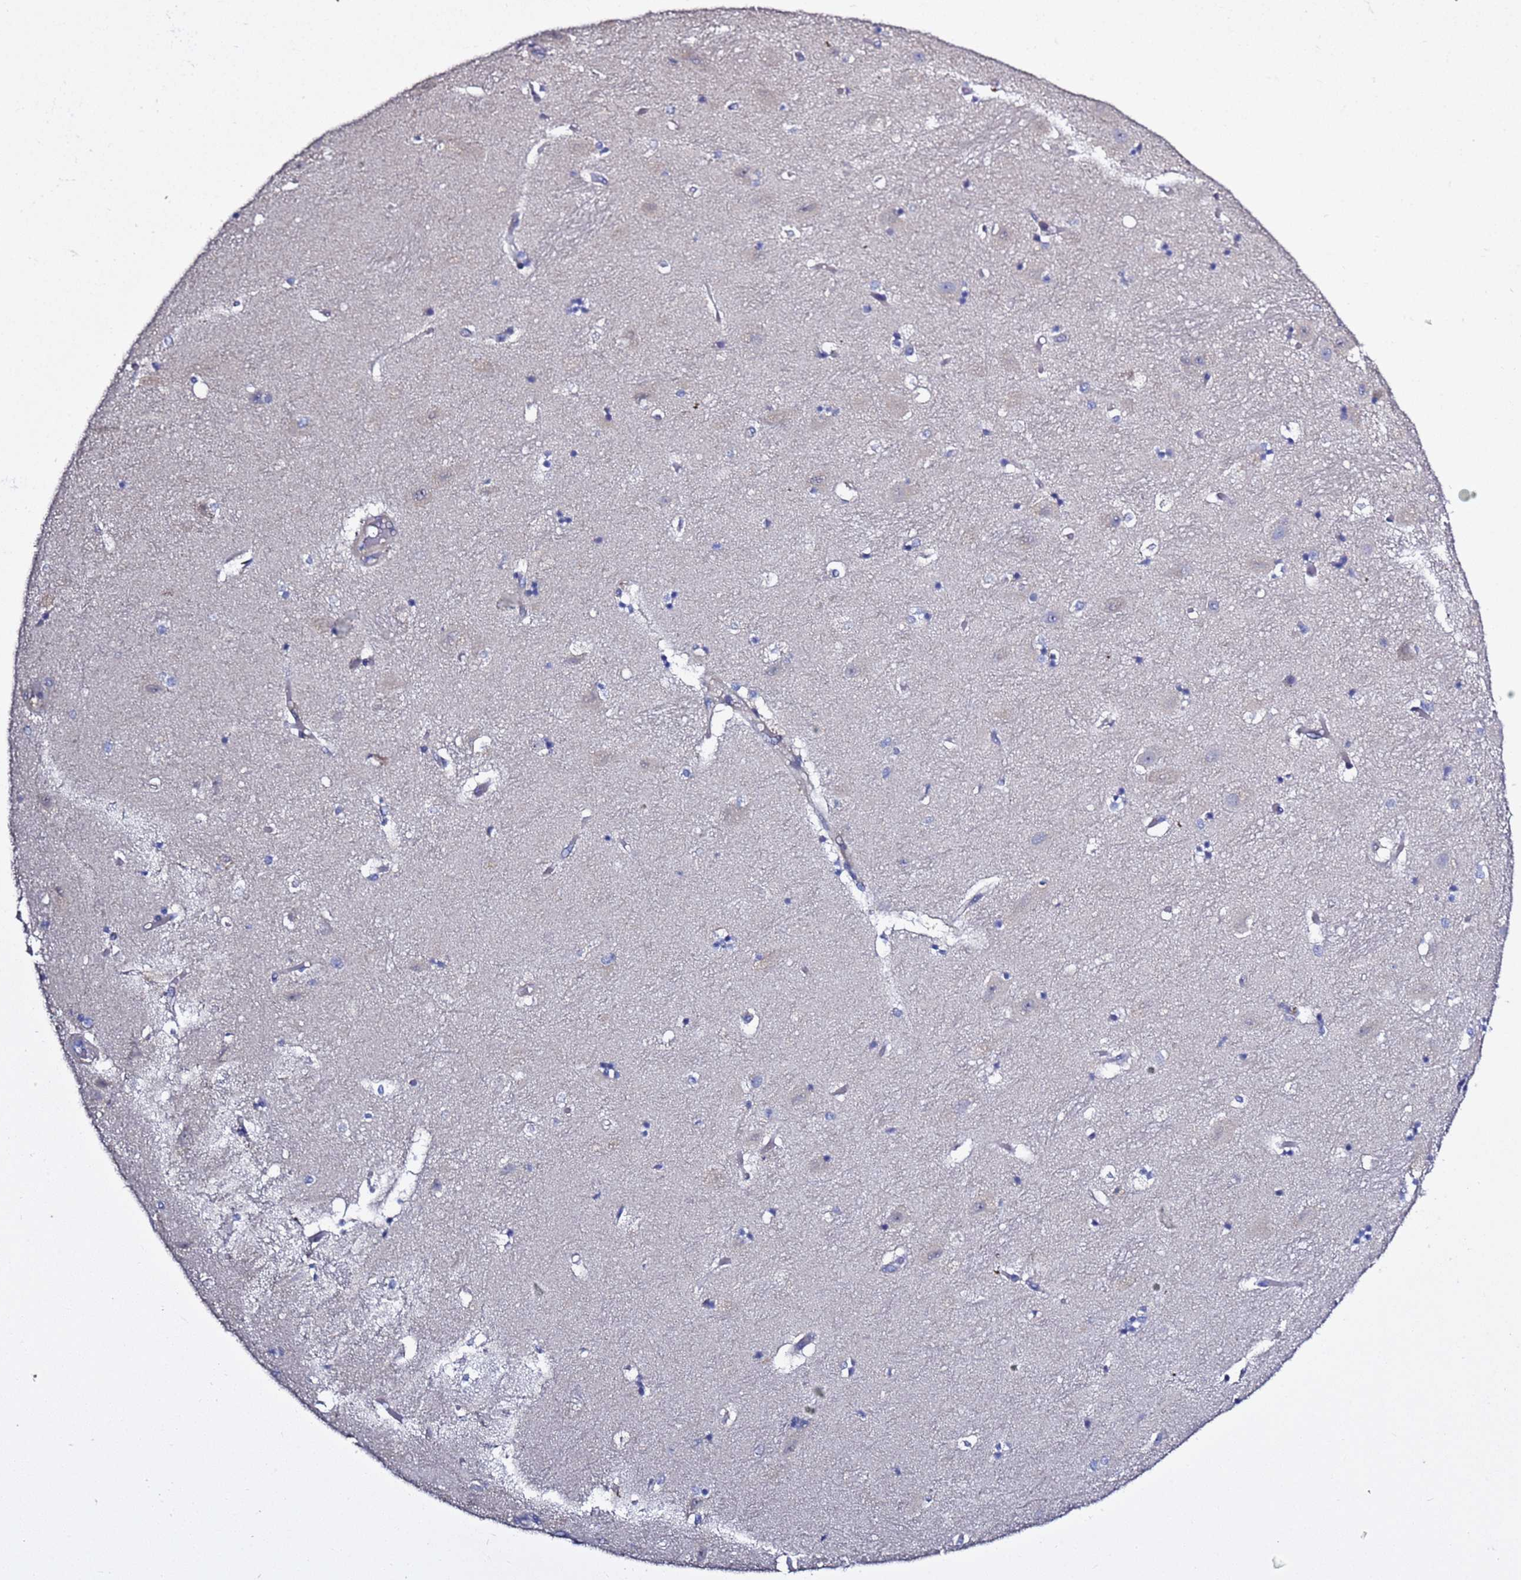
{"staining": {"intensity": "negative", "quantity": "none", "location": "none"}, "tissue": "hippocampus", "cell_type": "Glial cells", "image_type": "normal", "snomed": [{"axis": "morphology", "description": "Normal tissue, NOS"}, {"axis": "topography", "description": "Hippocampus"}], "caption": "A histopathology image of human hippocampus is negative for staining in glial cells. Brightfield microscopy of IHC stained with DAB (3,3'-diaminobenzidine) (brown) and hematoxylin (blue), captured at high magnification.", "gene": "RABL2A", "patient": {"sex": "female", "age": 52}}